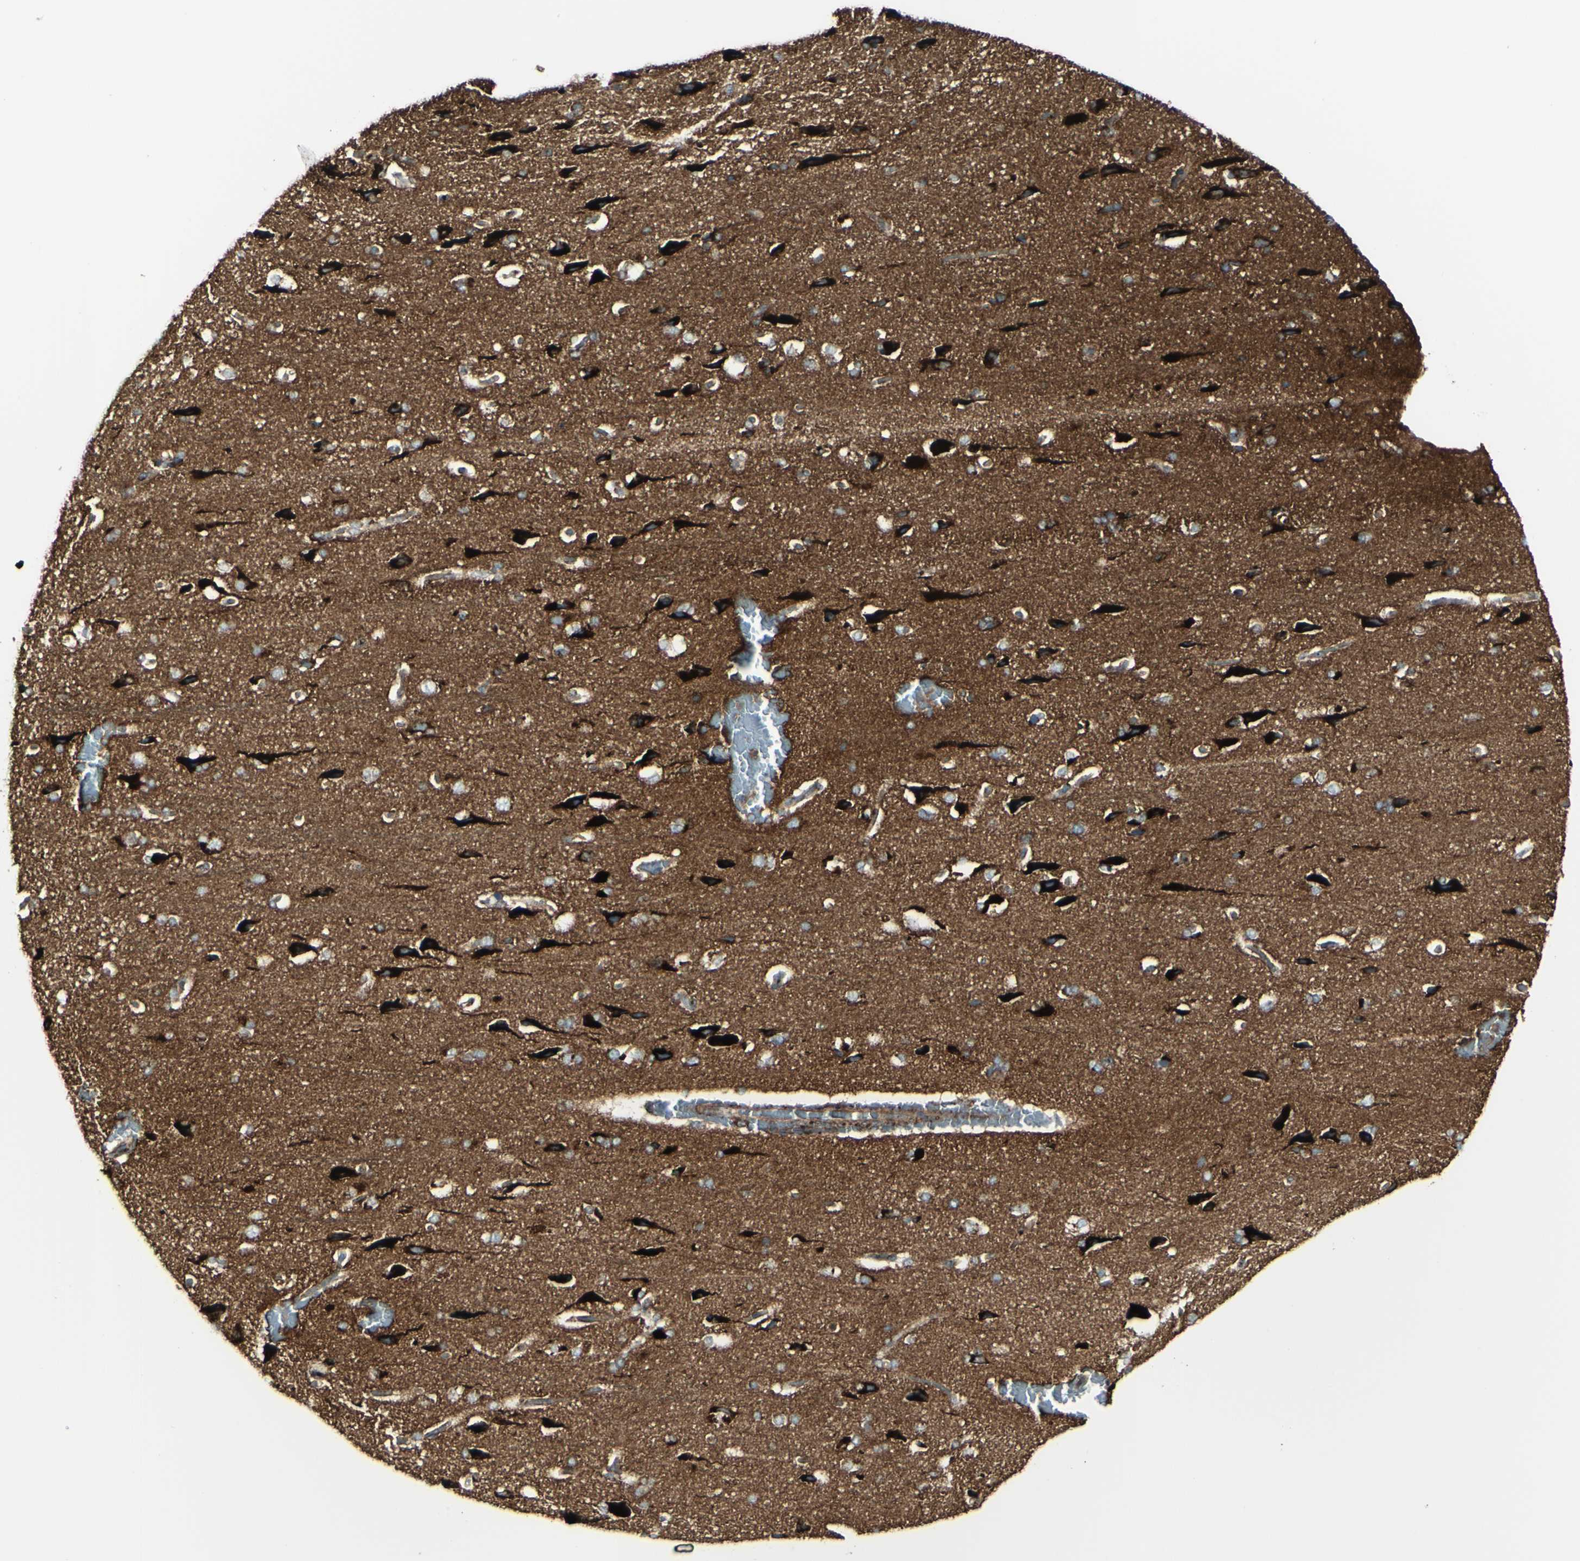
{"staining": {"intensity": "moderate", "quantity": "25%-75%", "location": "cytoplasmic/membranous"}, "tissue": "cerebral cortex", "cell_type": "Endothelial cells", "image_type": "normal", "snomed": [{"axis": "morphology", "description": "Normal tissue, NOS"}, {"axis": "topography", "description": "Cerebral cortex"}], "caption": "Protein staining by immunohistochemistry (IHC) shows moderate cytoplasmic/membranous staining in approximately 25%-75% of endothelial cells in normal cerebral cortex.", "gene": "NAPA", "patient": {"sex": "male", "age": 62}}